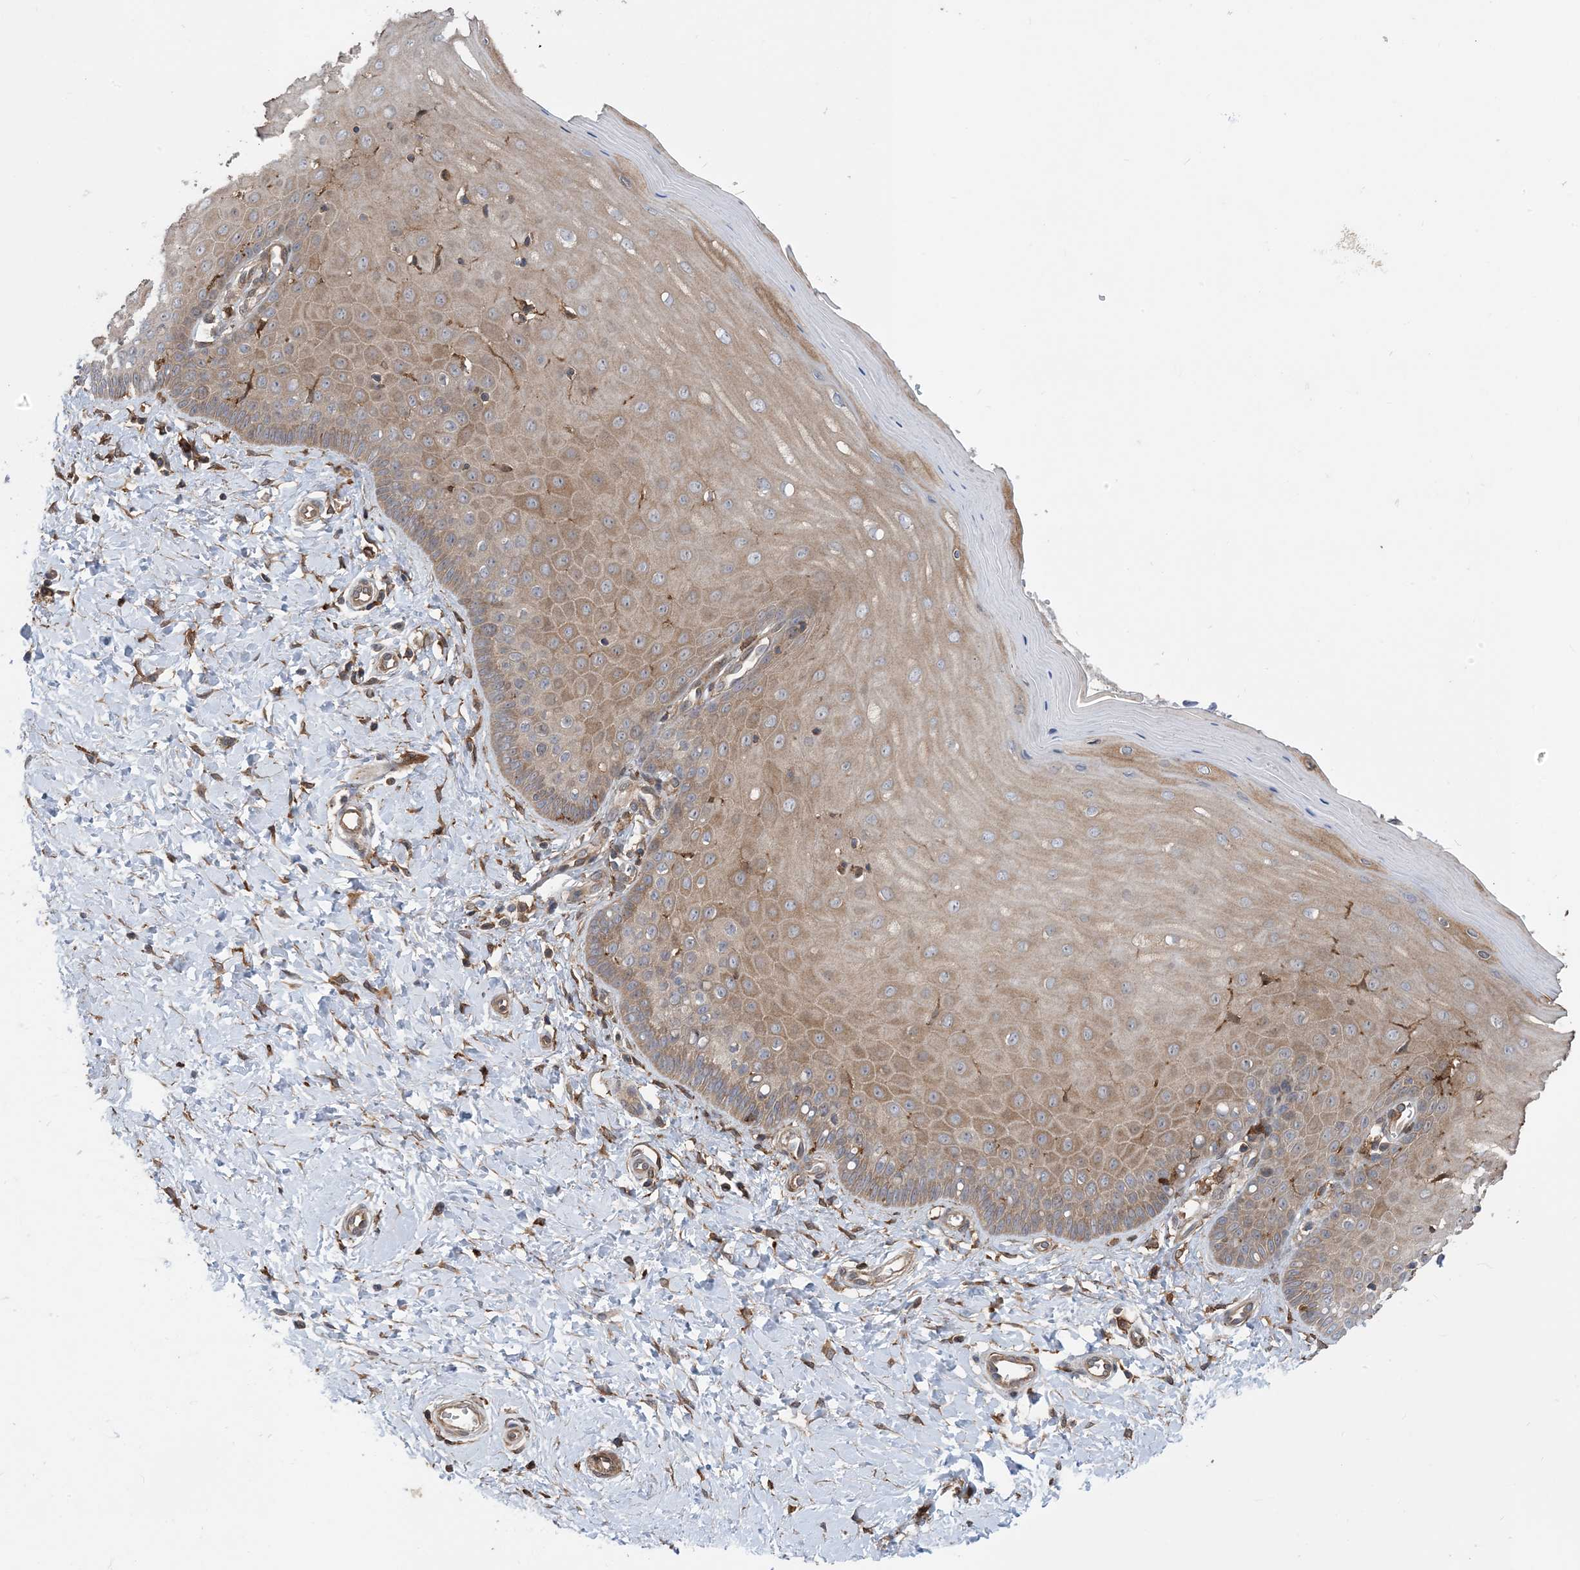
{"staining": {"intensity": "weak", "quantity": ">75%", "location": "cytoplasmic/membranous"}, "tissue": "cervix", "cell_type": "Glandular cells", "image_type": "normal", "snomed": [{"axis": "morphology", "description": "Normal tissue, NOS"}, {"axis": "topography", "description": "Cervix"}], "caption": "Protein expression analysis of unremarkable human cervix reveals weak cytoplasmic/membranous positivity in about >75% of glandular cells.", "gene": "HS1BP3", "patient": {"sex": "female", "age": 55}}